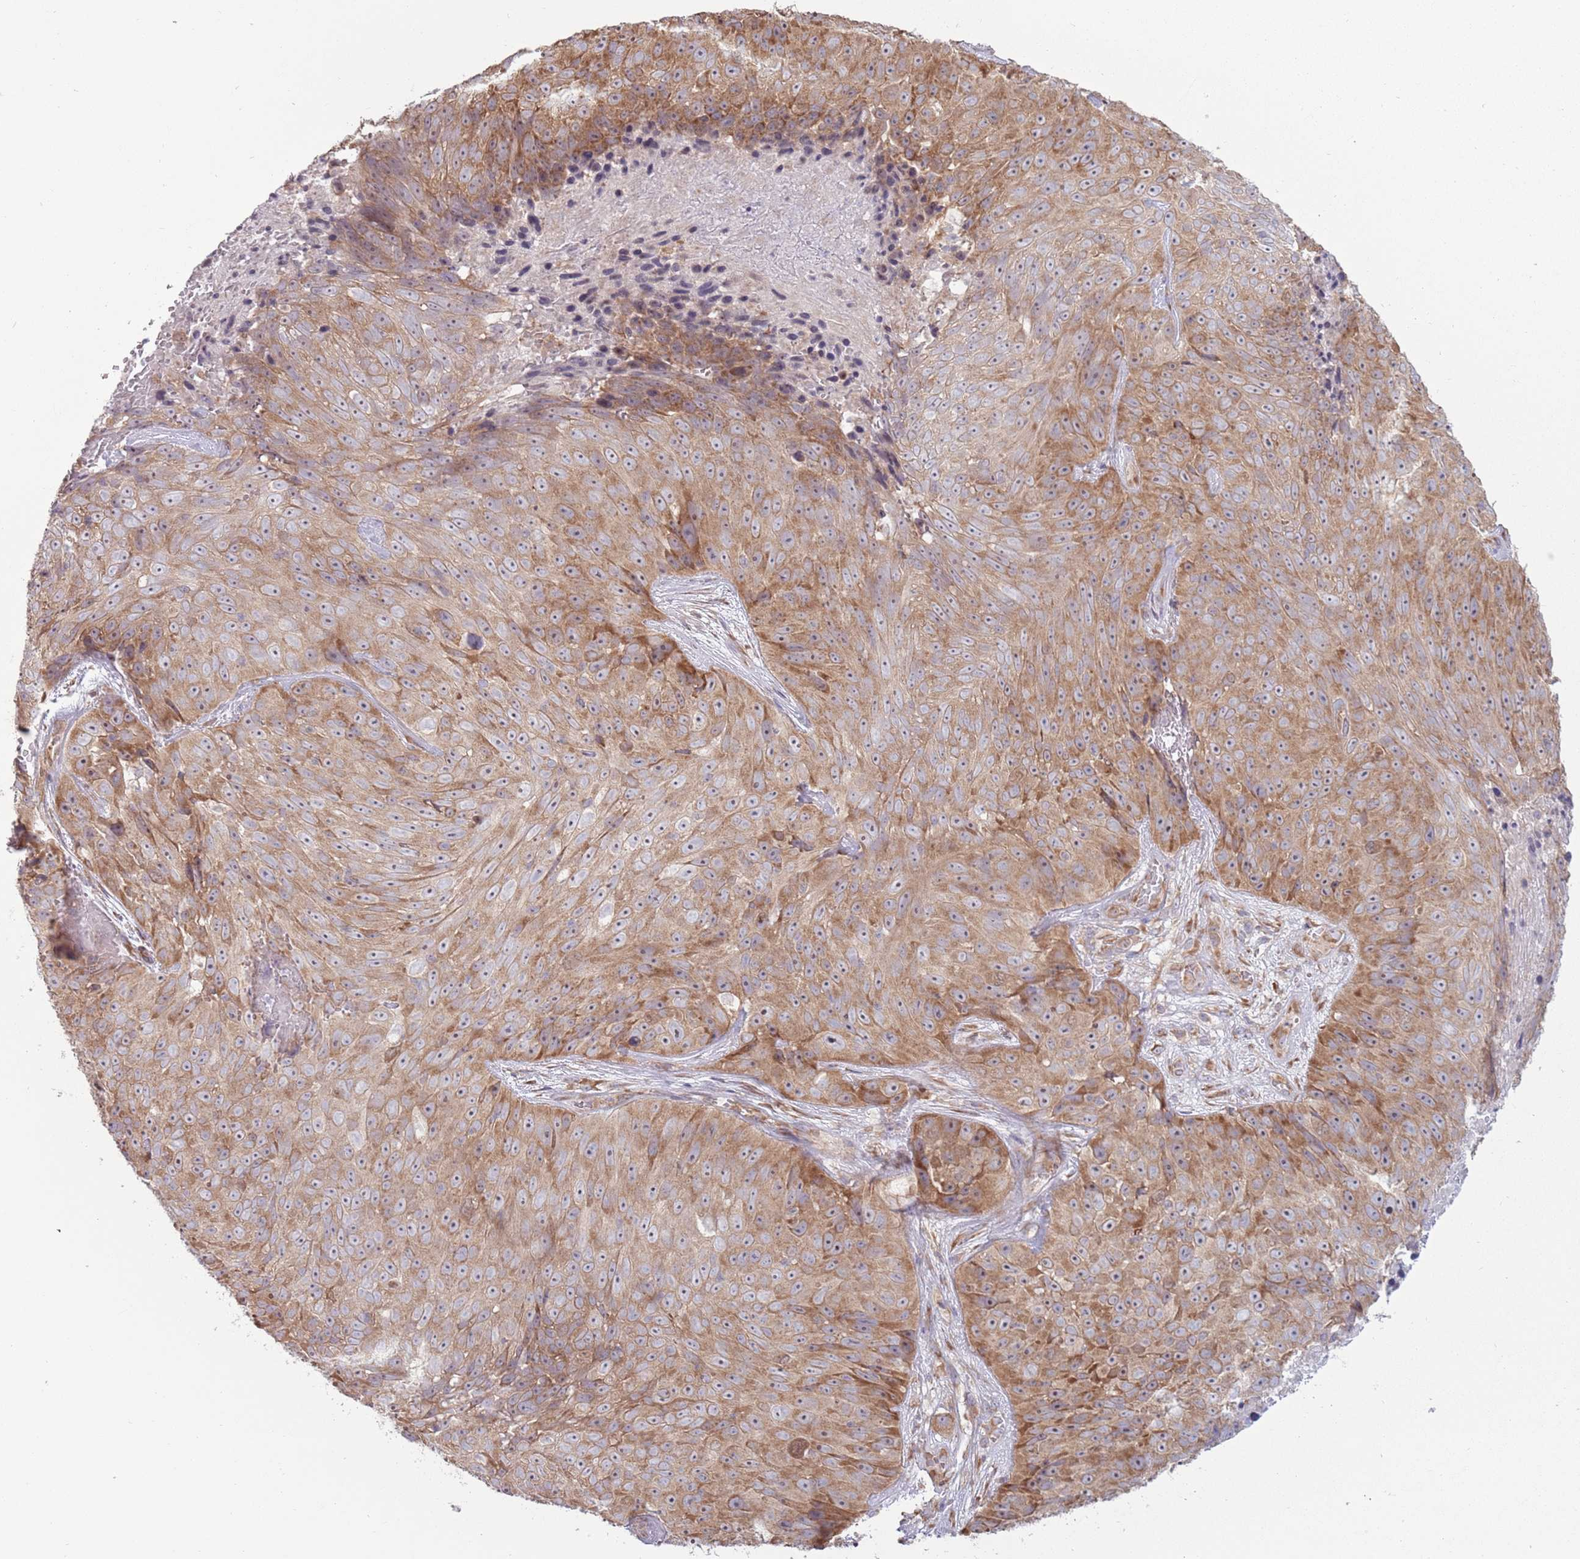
{"staining": {"intensity": "moderate", "quantity": ">75%", "location": "cytoplasmic/membranous,nuclear"}, "tissue": "skin cancer", "cell_type": "Tumor cells", "image_type": "cancer", "snomed": [{"axis": "morphology", "description": "Squamous cell carcinoma, NOS"}, {"axis": "topography", "description": "Skin"}], "caption": "An IHC image of neoplastic tissue is shown. Protein staining in brown highlights moderate cytoplasmic/membranous and nuclear positivity in skin cancer within tumor cells. (Brightfield microscopy of DAB IHC at high magnification).", "gene": "RPL17-C18orf32", "patient": {"sex": "female", "age": 87}}